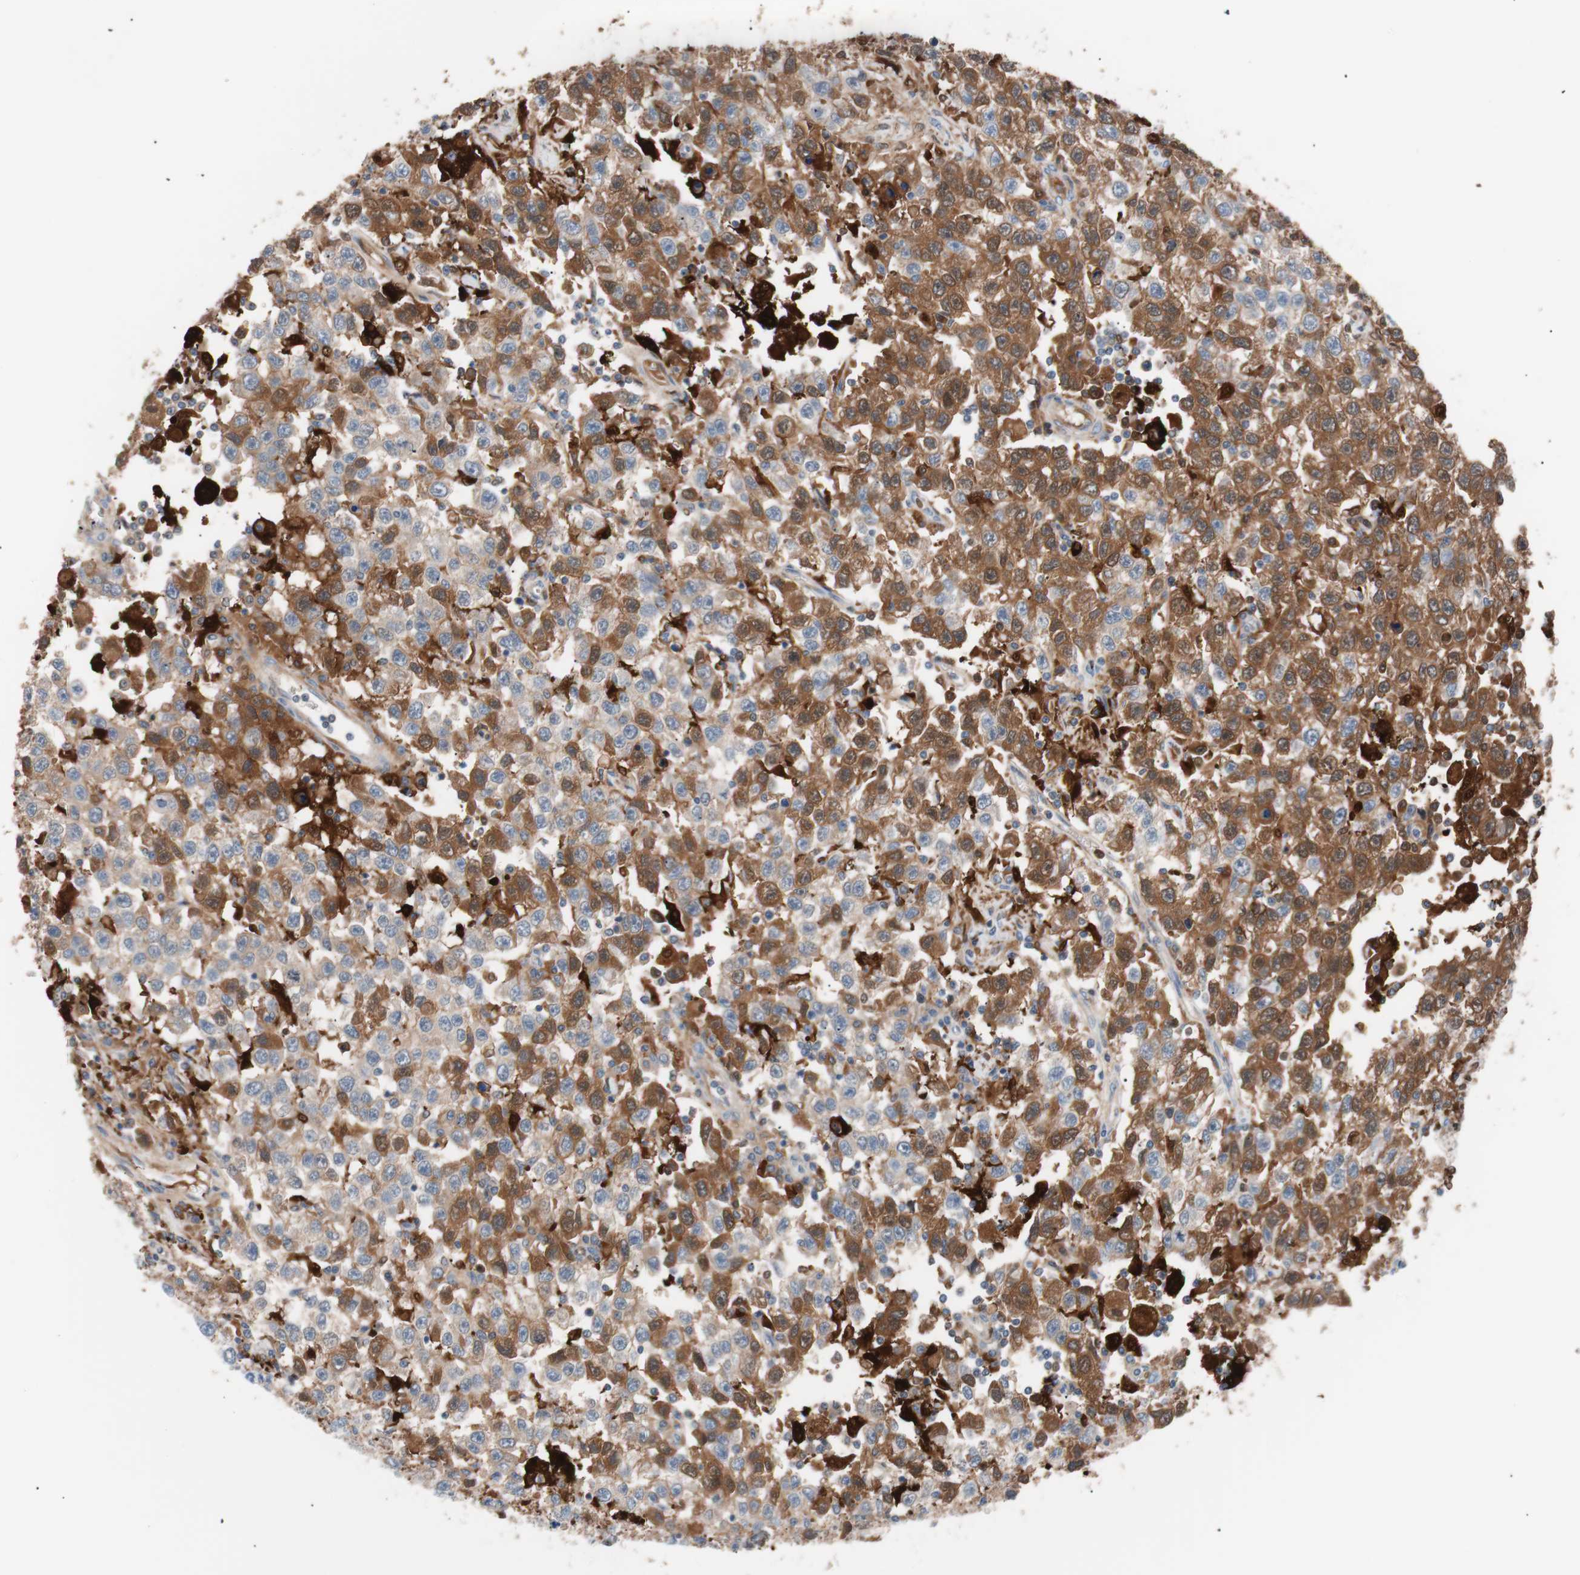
{"staining": {"intensity": "moderate", "quantity": "25%-75%", "location": "cytoplasmic/membranous"}, "tissue": "testis cancer", "cell_type": "Tumor cells", "image_type": "cancer", "snomed": [{"axis": "morphology", "description": "Seminoma, NOS"}, {"axis": "topography", "description": "Testis"}], "caption": "Immunohistochemical staining of human seminoma (testis) displays medium levels of moderate cytoplasmic/membranous protein positivity in approximately 25%-75% of tumor cells.", "gene": "IL18", "patient": {"sex": "male", "age": 41}}